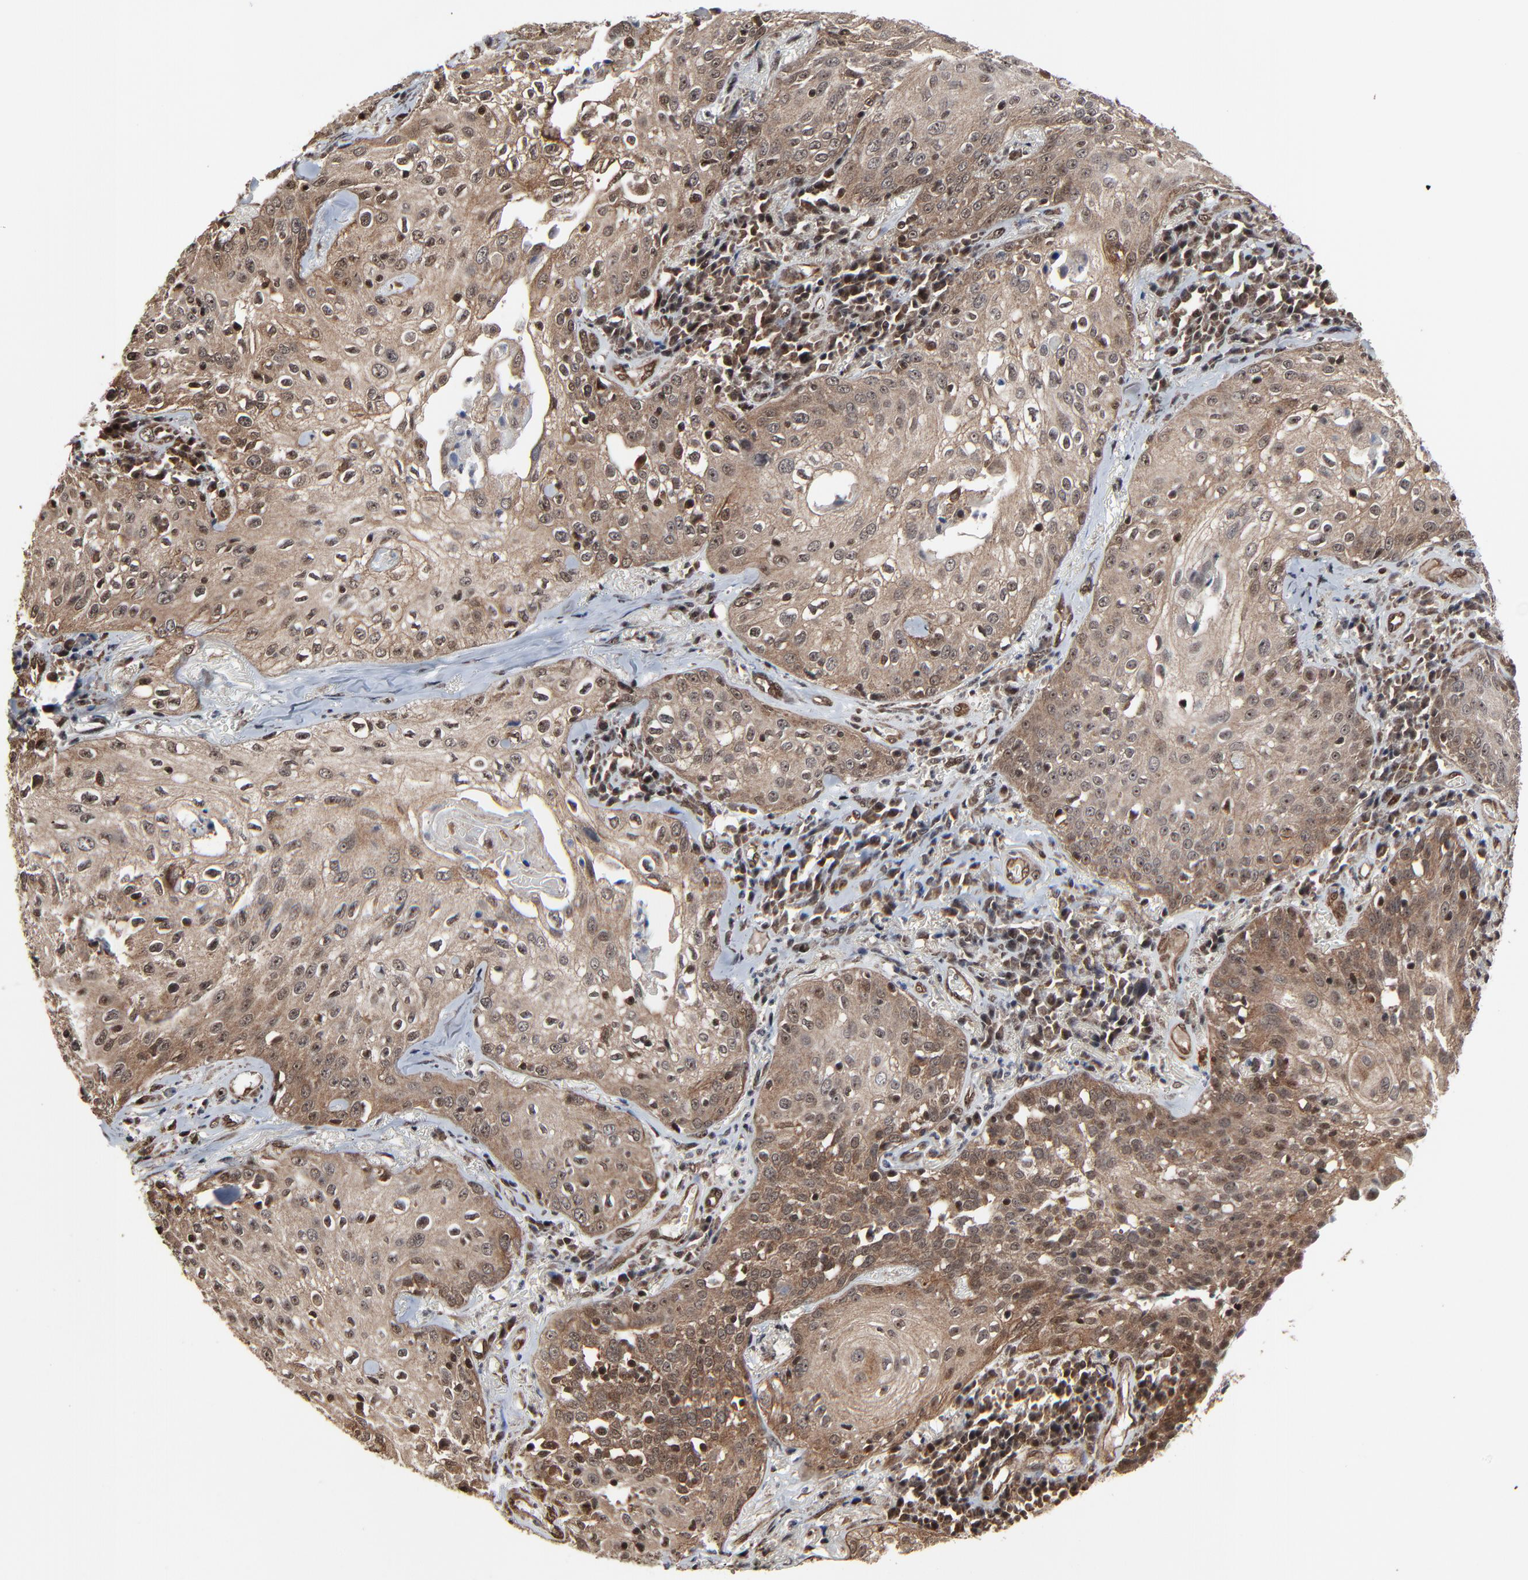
{"staining": {"intensity": "strong", "quantity": ">75%", "location": "cytoplasmic/membranous,nuclear"}, "tissue": "skin cancer", "cell_type": "Tumor cells", "image_type": "cancer", "snomed": [{"axis": "morphology", "description": "Squamous cell carcinoma, NOS"}, {"axis": "topography", "description": "Skin"}], "caption": "Skin squamous cell carcinoma stained with a brown dye demonstrates strong cytoplasmic/membranous and nuclear positive staining in about >75% of tumor cells.", "gene": "RHOJ", "patient": {"sex": "male", "age": 65}}